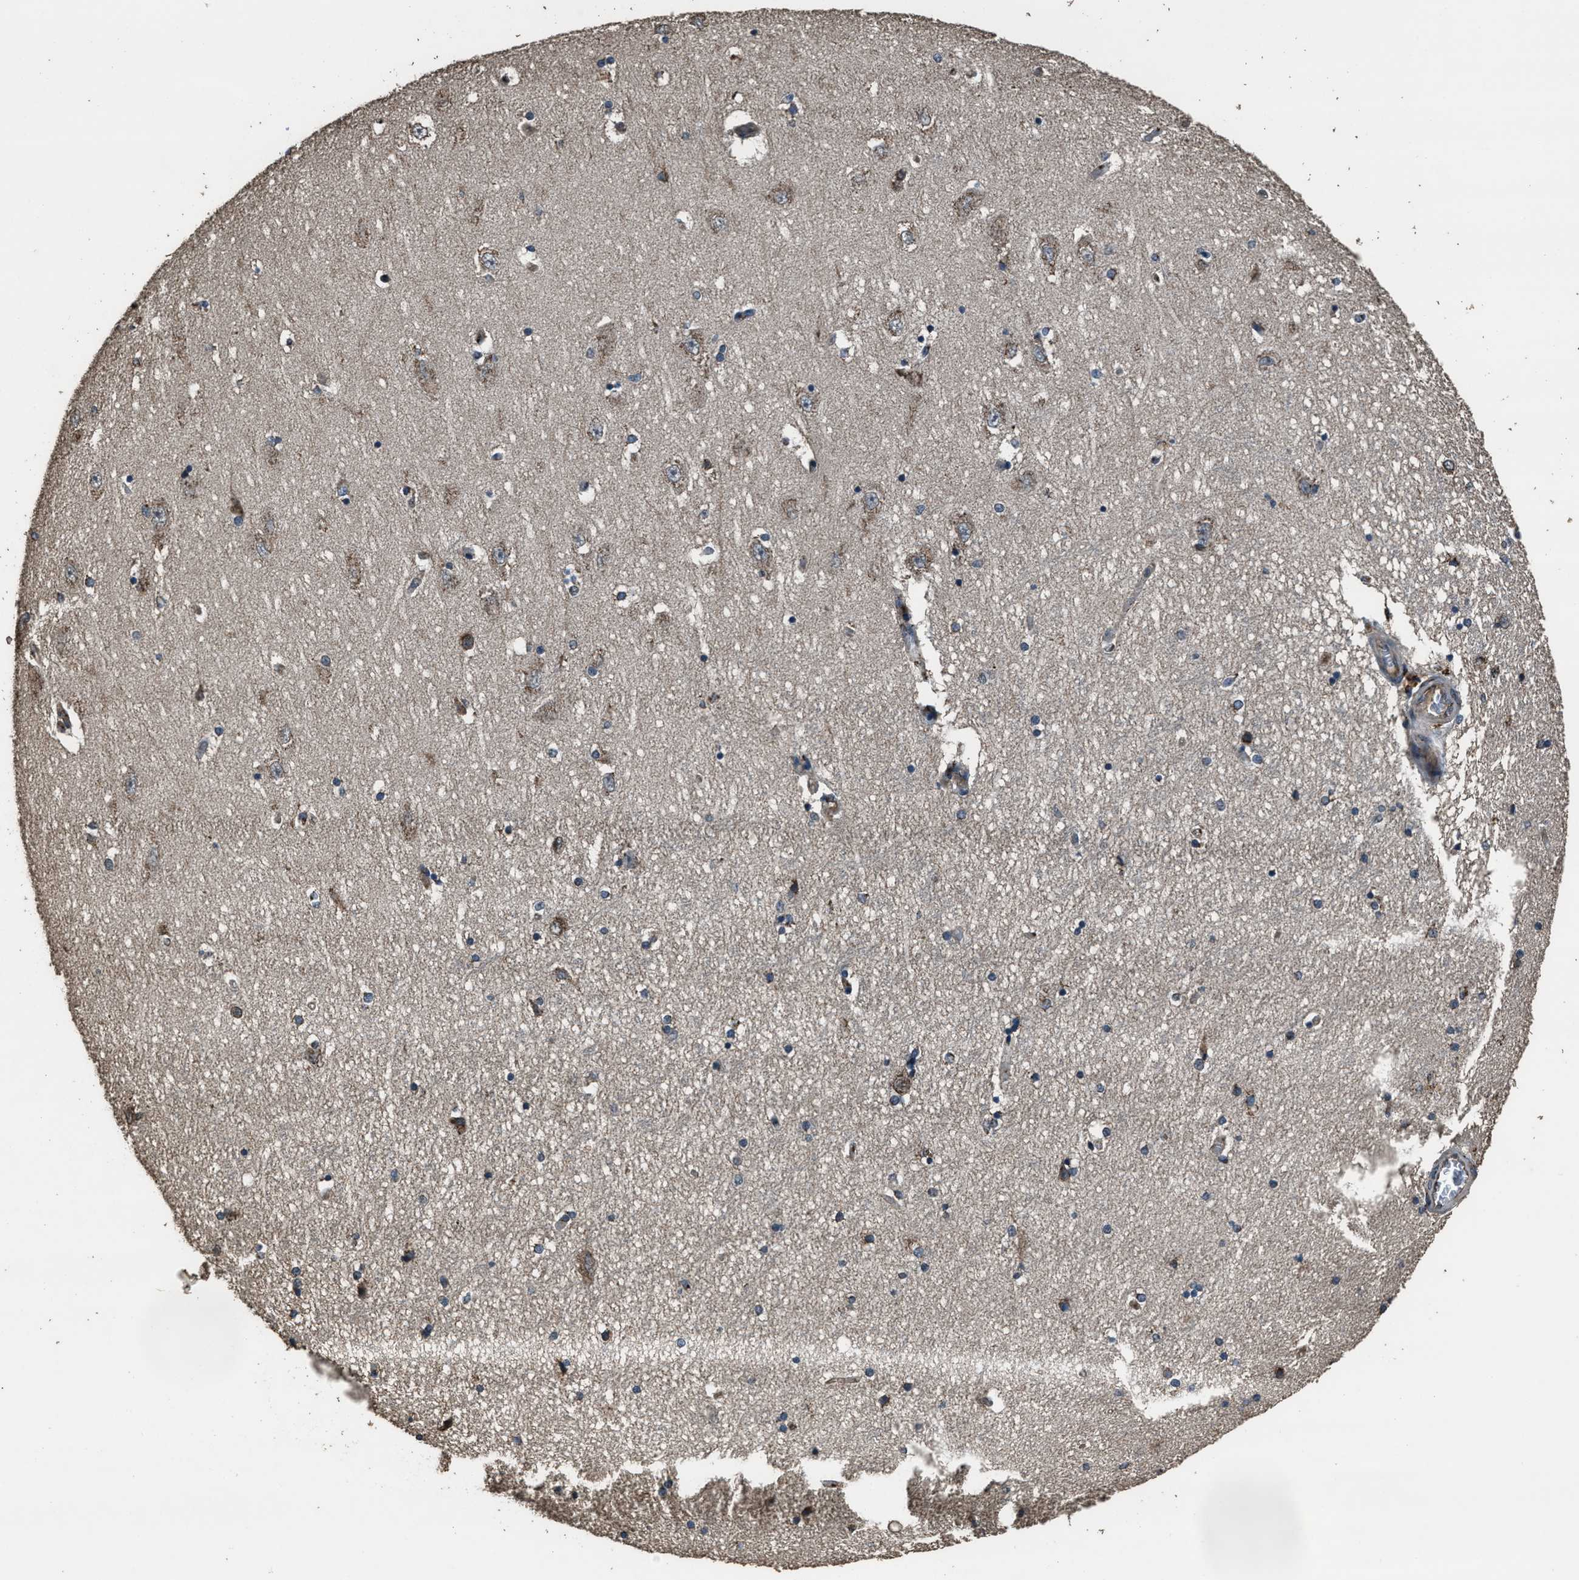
{"staining": {"intensity": "moderate", "quantity": "<25%", "location": "cytoplasmic/membranous"}, "tissue": "hippocampus", "cell_type": "Glial cells", "image_type": "normal", "snomed": [{"axis": "morphology", "description": "Normal tissue, NOS"}, {"axis": "topography", "description": "Hippocampus"}], "caption": "The immunohistochemical stain labels moderate cytoplasmic/membranous staining in glial cells of unremarkable hippocampus. Using DAB (brown) and hematoxylin (blue) stains, captured at high magnification using brightfield microscopy.", "gene": "SLC38A10", "patient": {"sex": "female", "age": 54}}